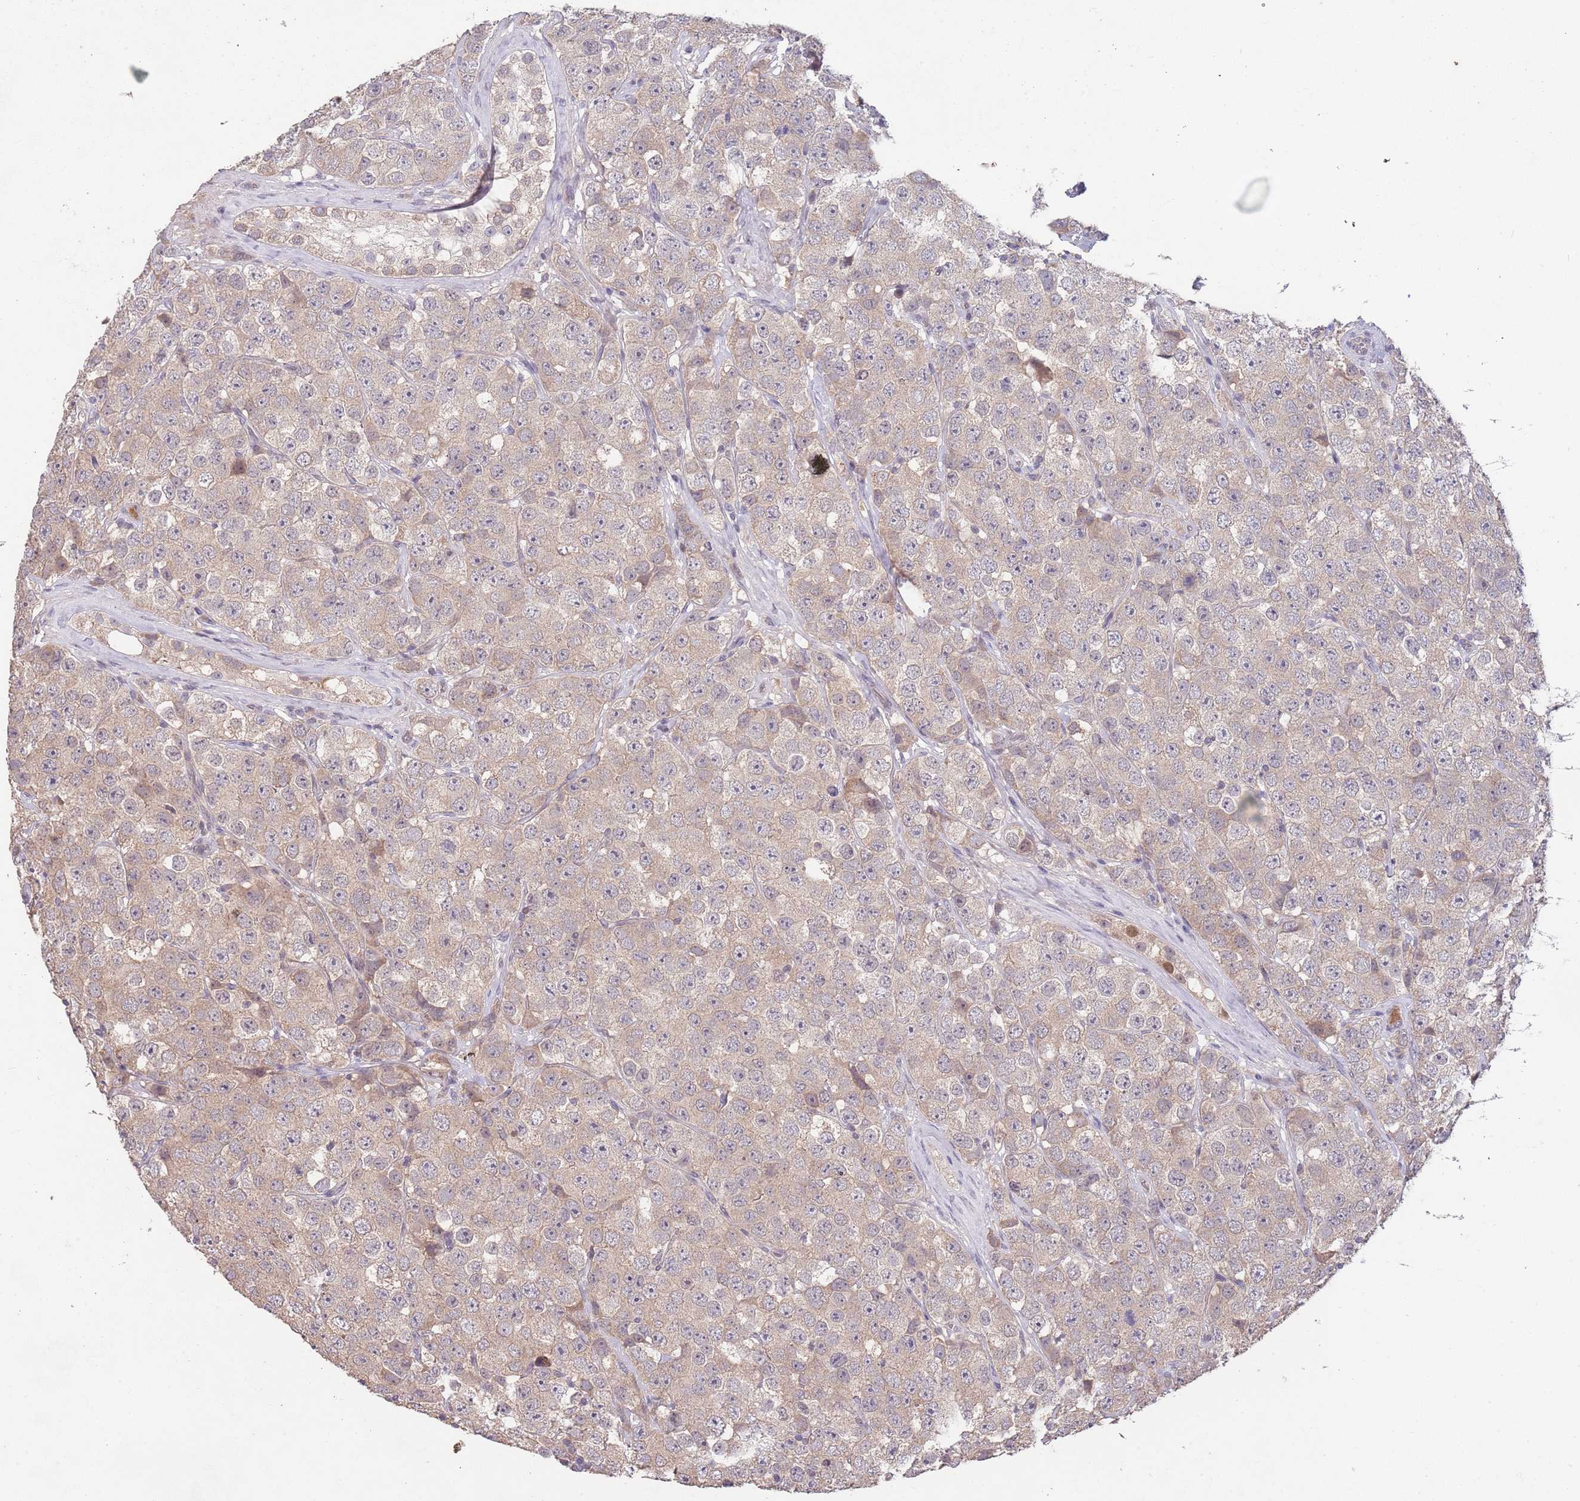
{"staining": {"intensity": "weak", "quantity": ">75%", "location": "cytoplasmic/membranous"}, "tissue": "testis cancer", "cell_type": "Tumor cells", "image_type": "cancer", "snomed": [{"axis": "morphology", "description": "Seminoma, NOS"}, {"axis": "topography", "description": "Testis"}], "caption": "Protein positivity by IHC displays weak cytoplasmic/membranous staining in about >75% of tumor cells in seminoma (testis).", "gene": "MEI1", "patient": {"sex": "male", "age": 28}}